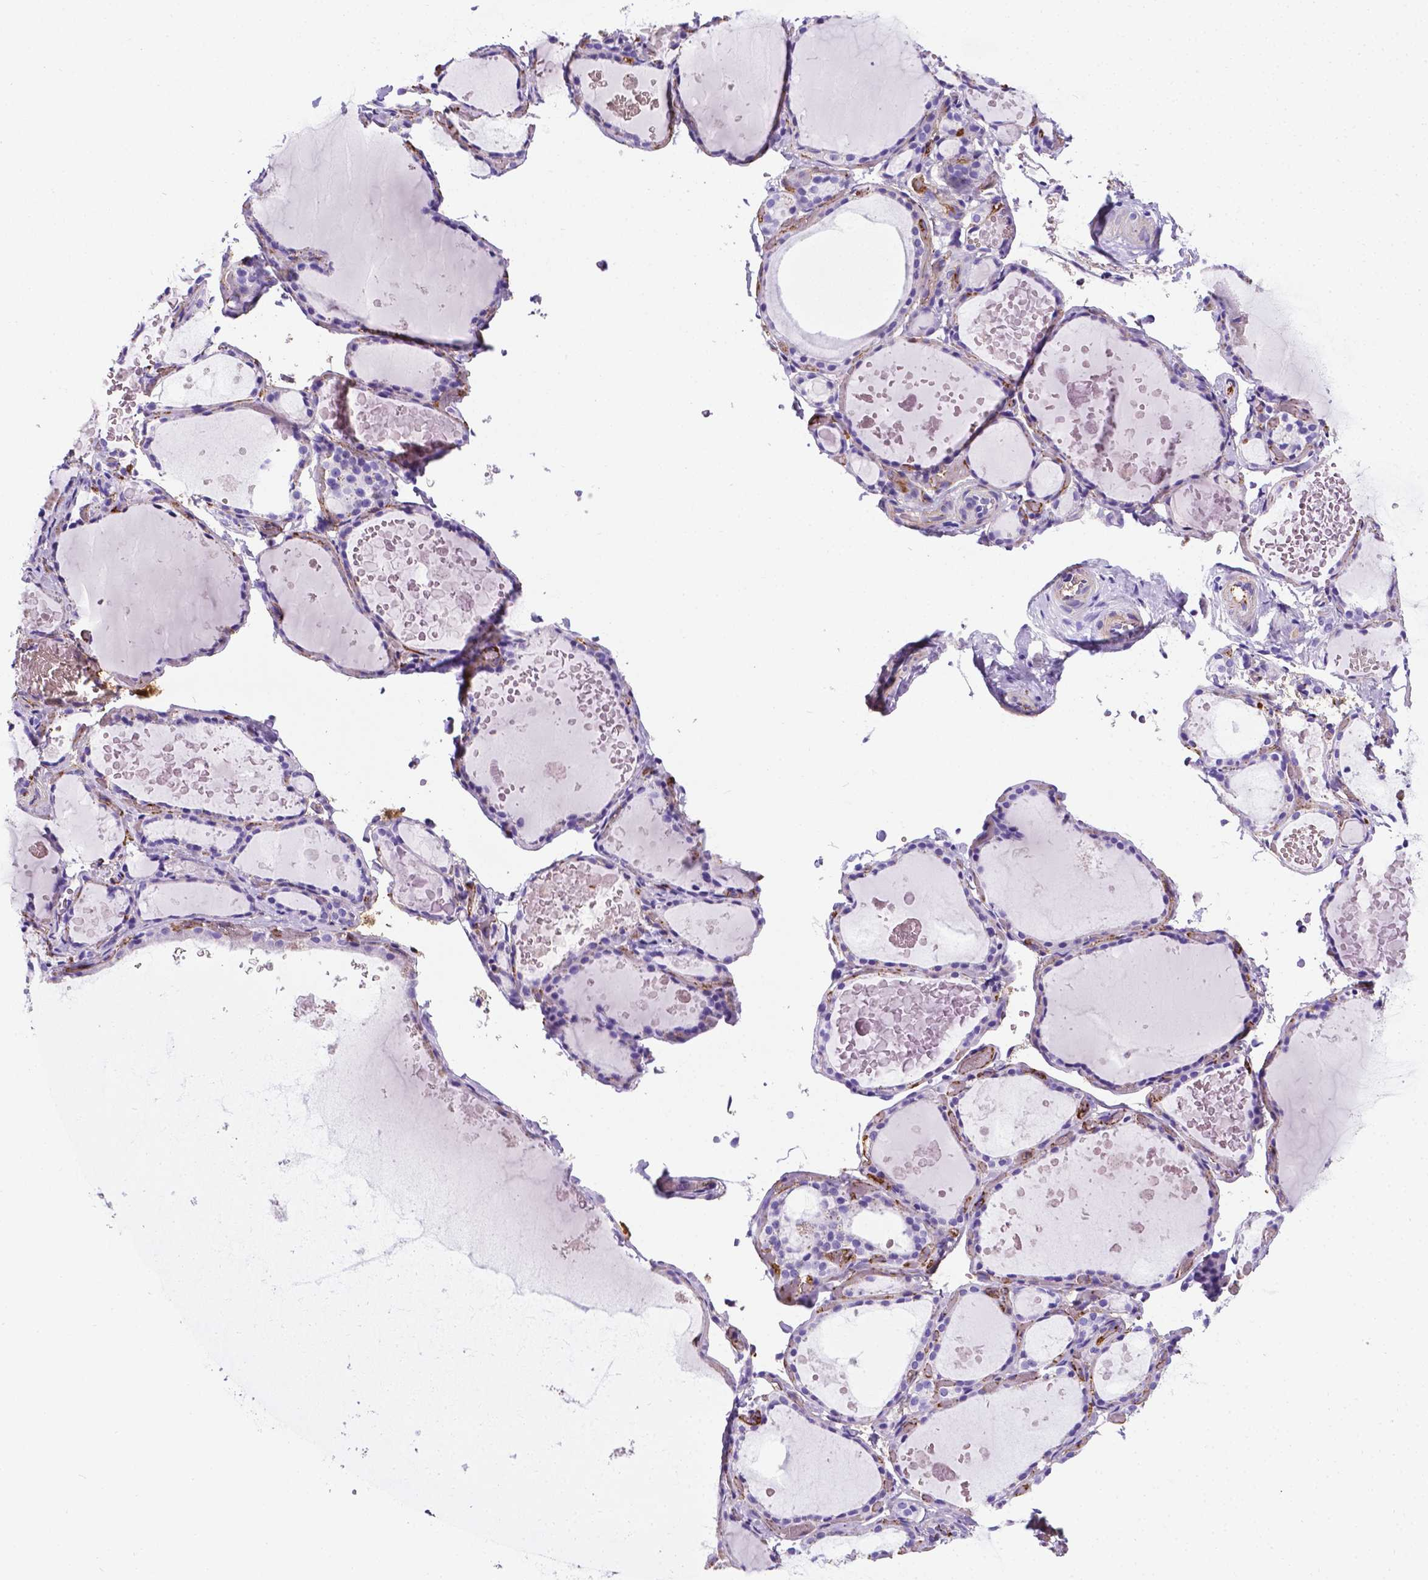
{"staining": {"intensity": "negative", "quantity": "none", "location": "none"}, "tissue": "thyroid gland", "cell_type": "Glandular cells", "image_type": "normal", "snomed": [{"axis": "morphology", "description": "Normal tissue, NOS"}, {"axis": "topography", "description": "Thyroid gland"}], "caption": "Human thyroid gland stained for a protein using immunohistochemistry displays no staining in glandular cells.", "gene": "APOE", "patient": {"sex": "female", "age": 56}}